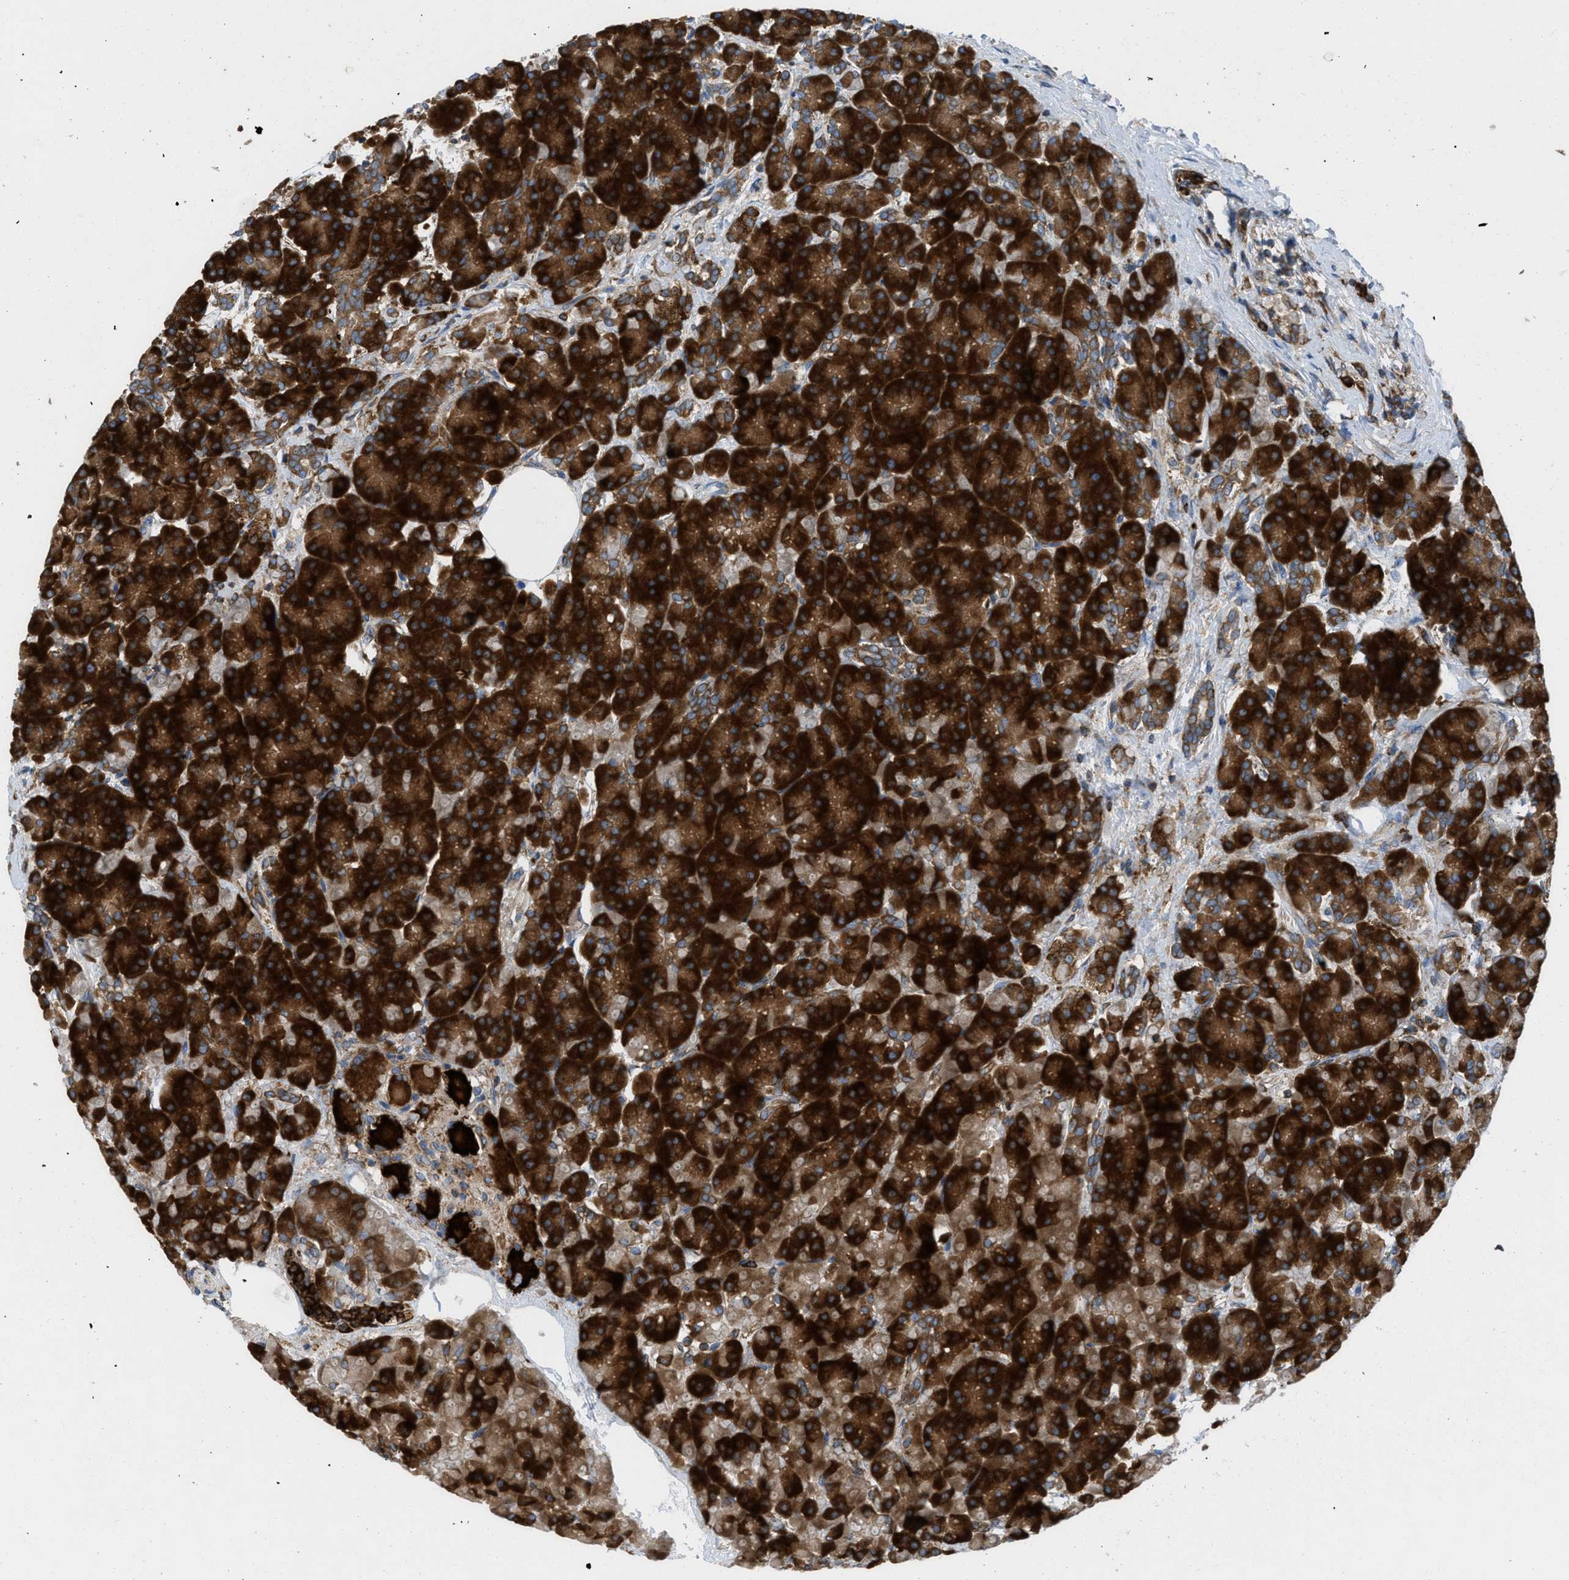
{"staining": {"intensity": "strong", "quantity": ">75%", "location": "cytoplasmic/membranous"}, "tissue": "pancreas", "cell_type": "Exocrine glandular cells", "image_type": "normal", "snomed": [{"axis": "morphology", "description": "Normal tissue, NOS"}, {"axis": "topography", "description": "Pancreas"}], "caption": "Strong cytoplasmic/membranous expression is present in about >75% of exocrine glandular cells in unremarkable pancreas. The staining was performed using DAB to visualize the protein expression in brown, while the nuclei were stained in blue with hematoxylin (Magnification: 20x).", "gene": "GPAT4", "patient": {"sex": "female", "age": 70}}